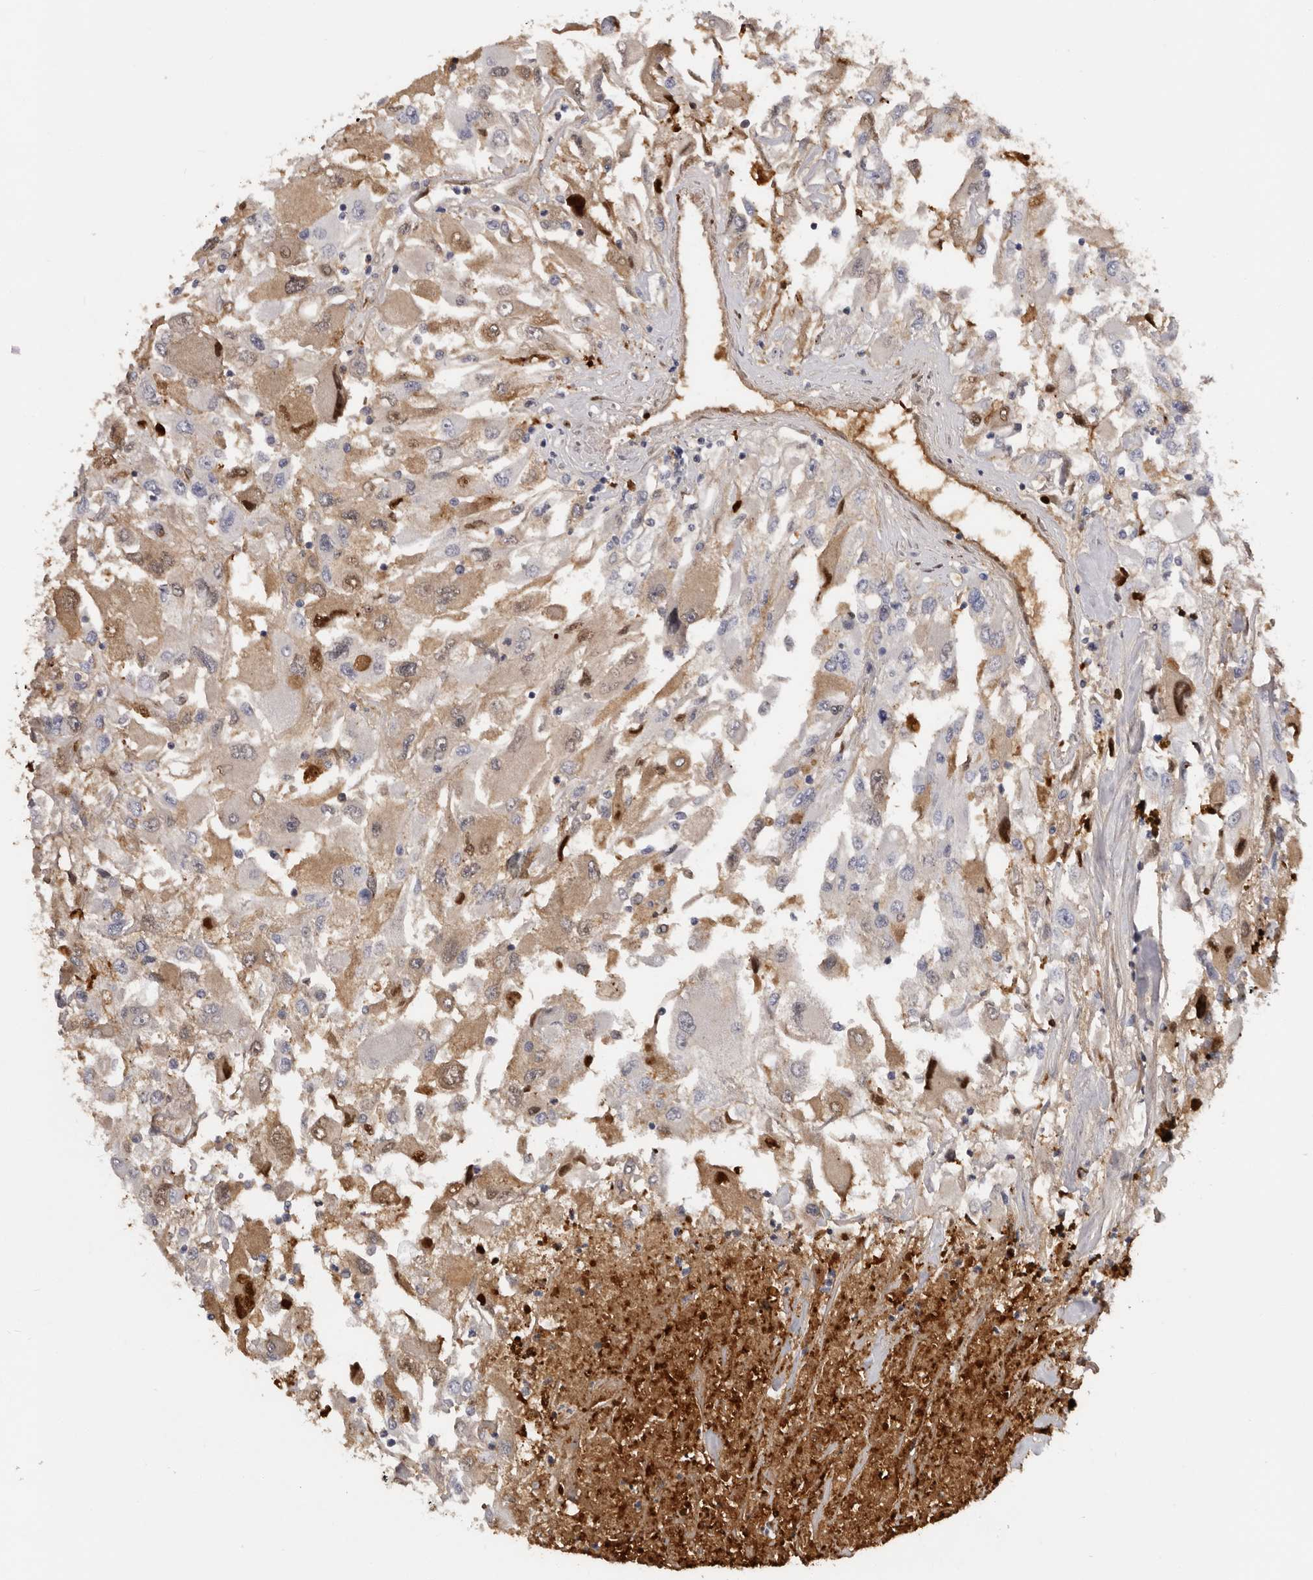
{"staining": {"intensity": "moderate", "quantity": "25%-75%", "location": "cytoplasmic/membranous"}, "tissue": "renal cancer", "cell_type": "Tumor cells", "image_type": "cancer", "snomed": [{"axis": "morphology", "description": "Adenocarcinoma, NOS"}, {"axis": "topography", "description": "Kidney"}], "caption": "Human adenocarcinoma (renal) stained for a protein (brown) reveals moderate cytoplasmic/membranous positive expression in approximately 25%-75% of tumor cells.", "gene": "KLHL38", "patient": {"sex": "female", "age": 52}}